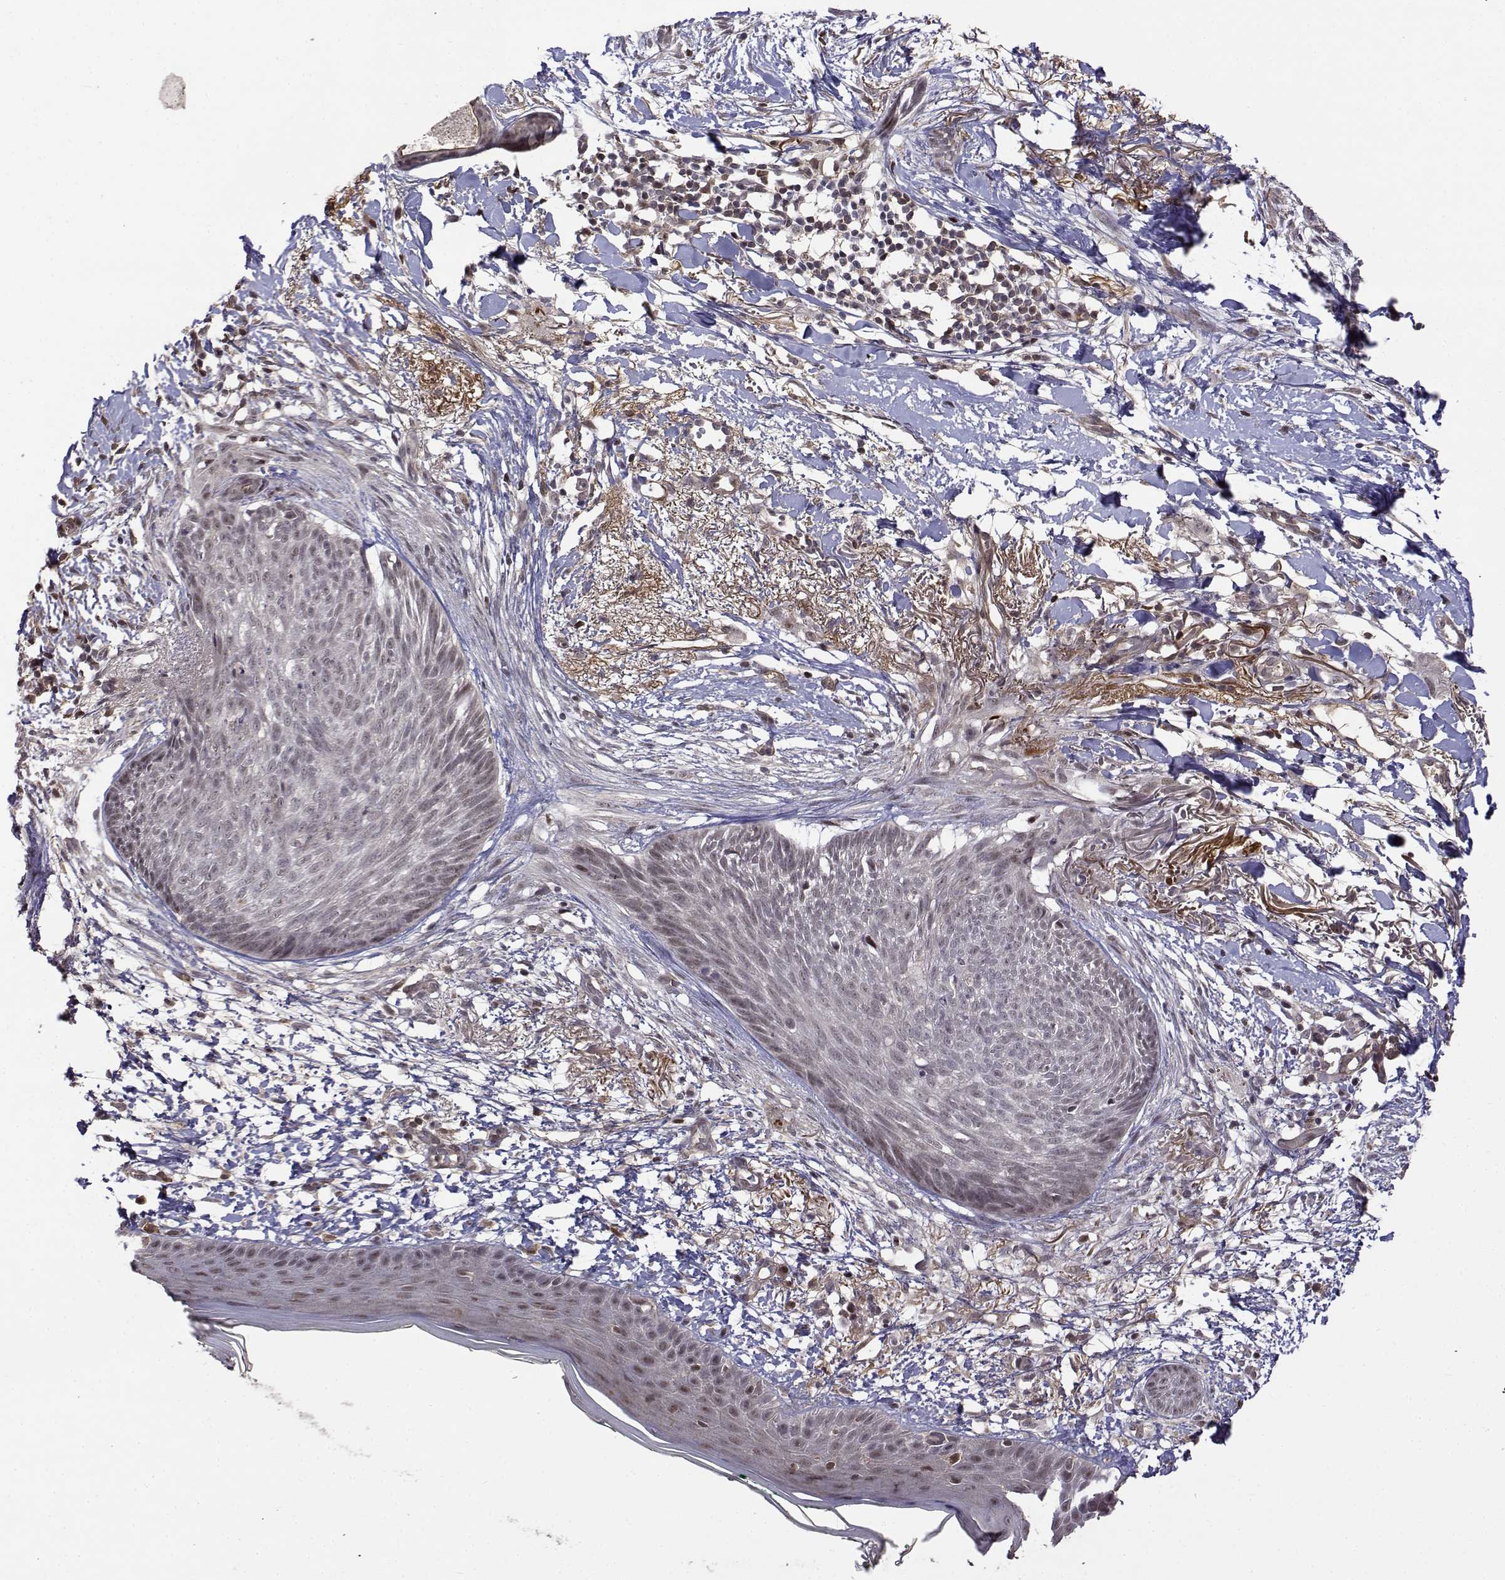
{"staining": {"intensity": "negative", "quantity": "none", "location": "none"}, "tissue": "skin cancer", "cell_type": "Tumor cells", "image_type": "cancer", "snomed": [{"axis": "morphology", "description": "Normal tissue, NOS"}, {"axis": "morphology", "description": "Basal cell carcinoma"}, {"axis": "topography", "description": "Skin"}], "caption": "Skin basal cell carcinoma stained for a protein using IHC demonstrates no expression tumor cells.", "gene": "ITGA7", "patient": {"sex": "male", "age": 84}}